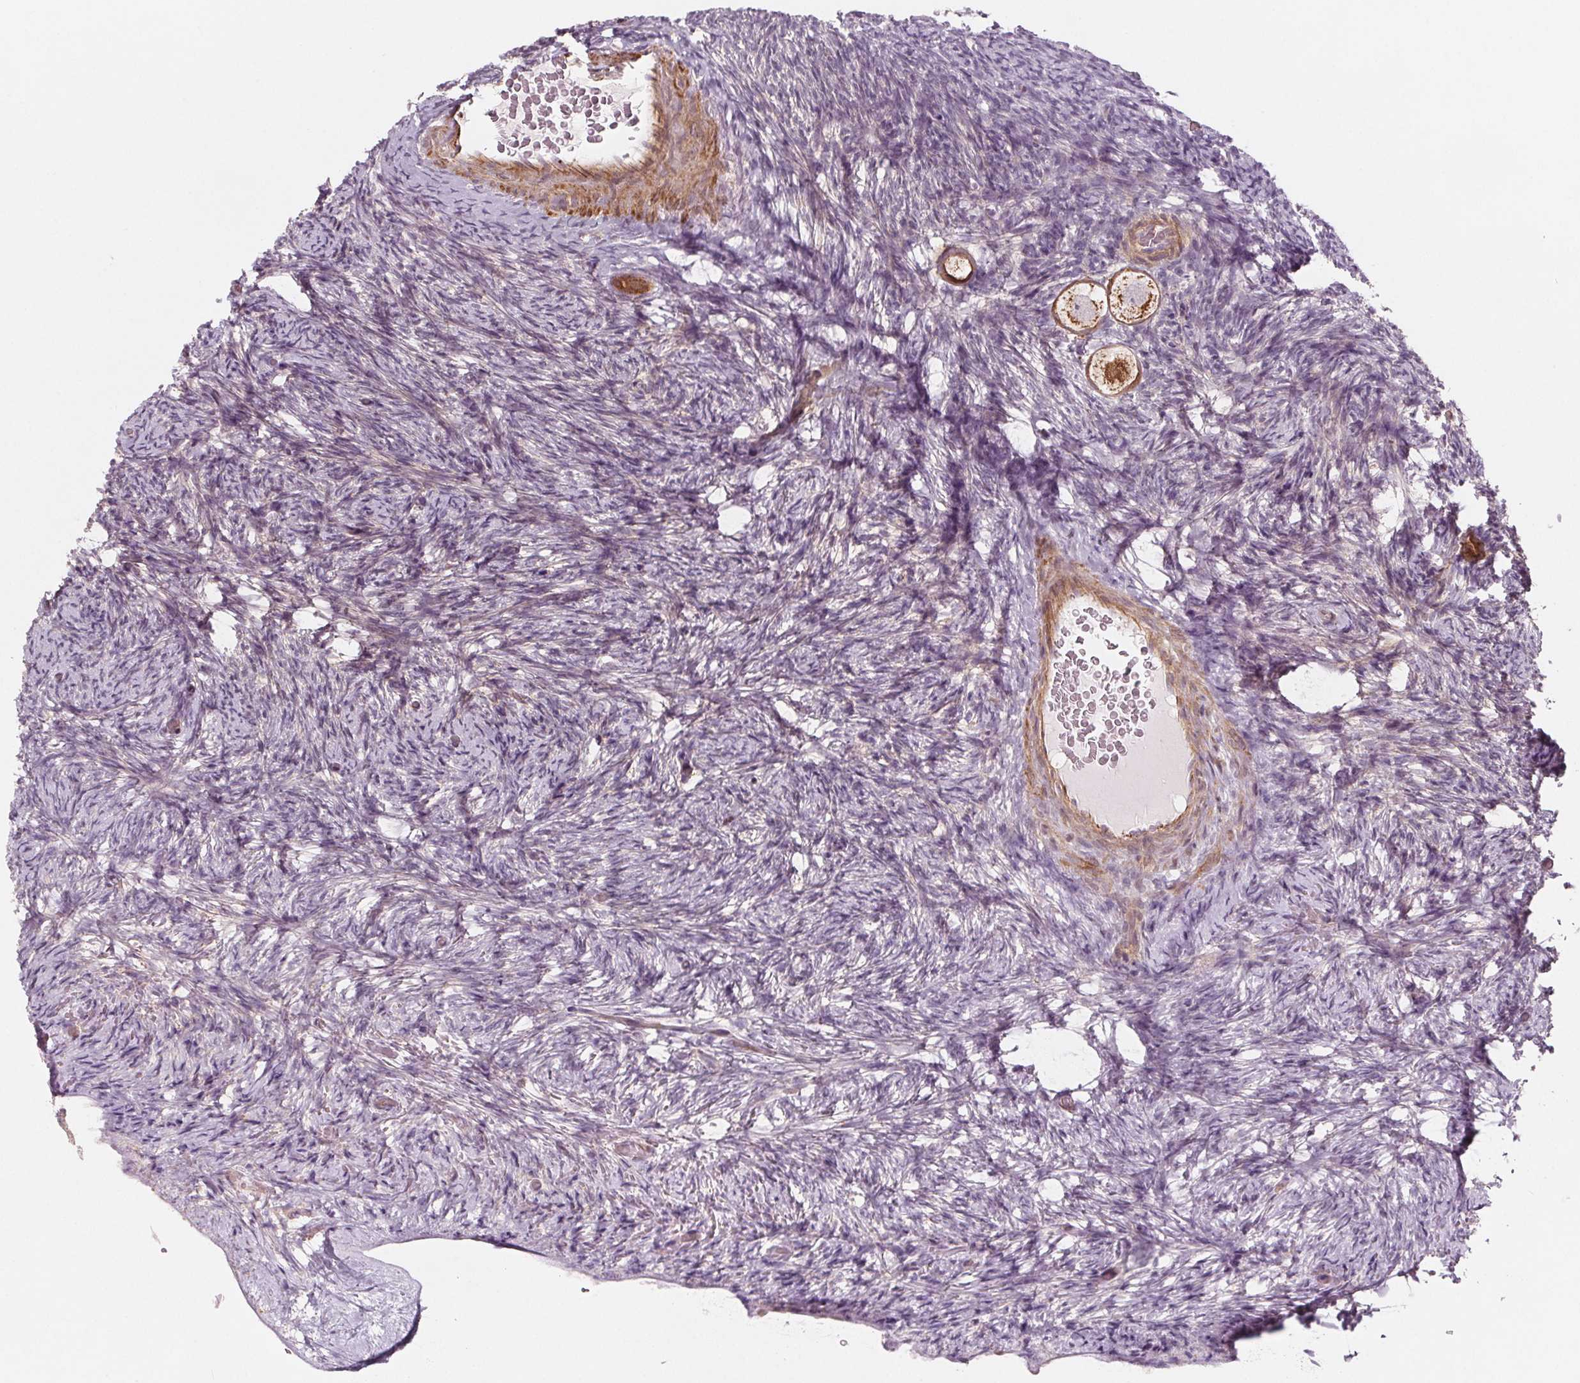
{"staining": {"intensity": "moderate", "quantity": "25%-75%", "location": "cytoplasmic/membranous"}, "tissue": "ovary", "cell_type": "Follicle cells", "image_type": "normal", "snomed": [{"axis": "morphology", "description": "Normal tissue, NOS"}, {"axis": "topography", "description": "Ovary"}], "caption": "Immunohistochemistry (IHC) of benign ovary shows medium levels of moderate cytoplasmic/membranous expression in approximately 25%-75% of follicle cells. (IHC, brightfield microscopy, high magnification).", "gene": "ADAM33", "patient": {"sex": "female", "age": 34}}